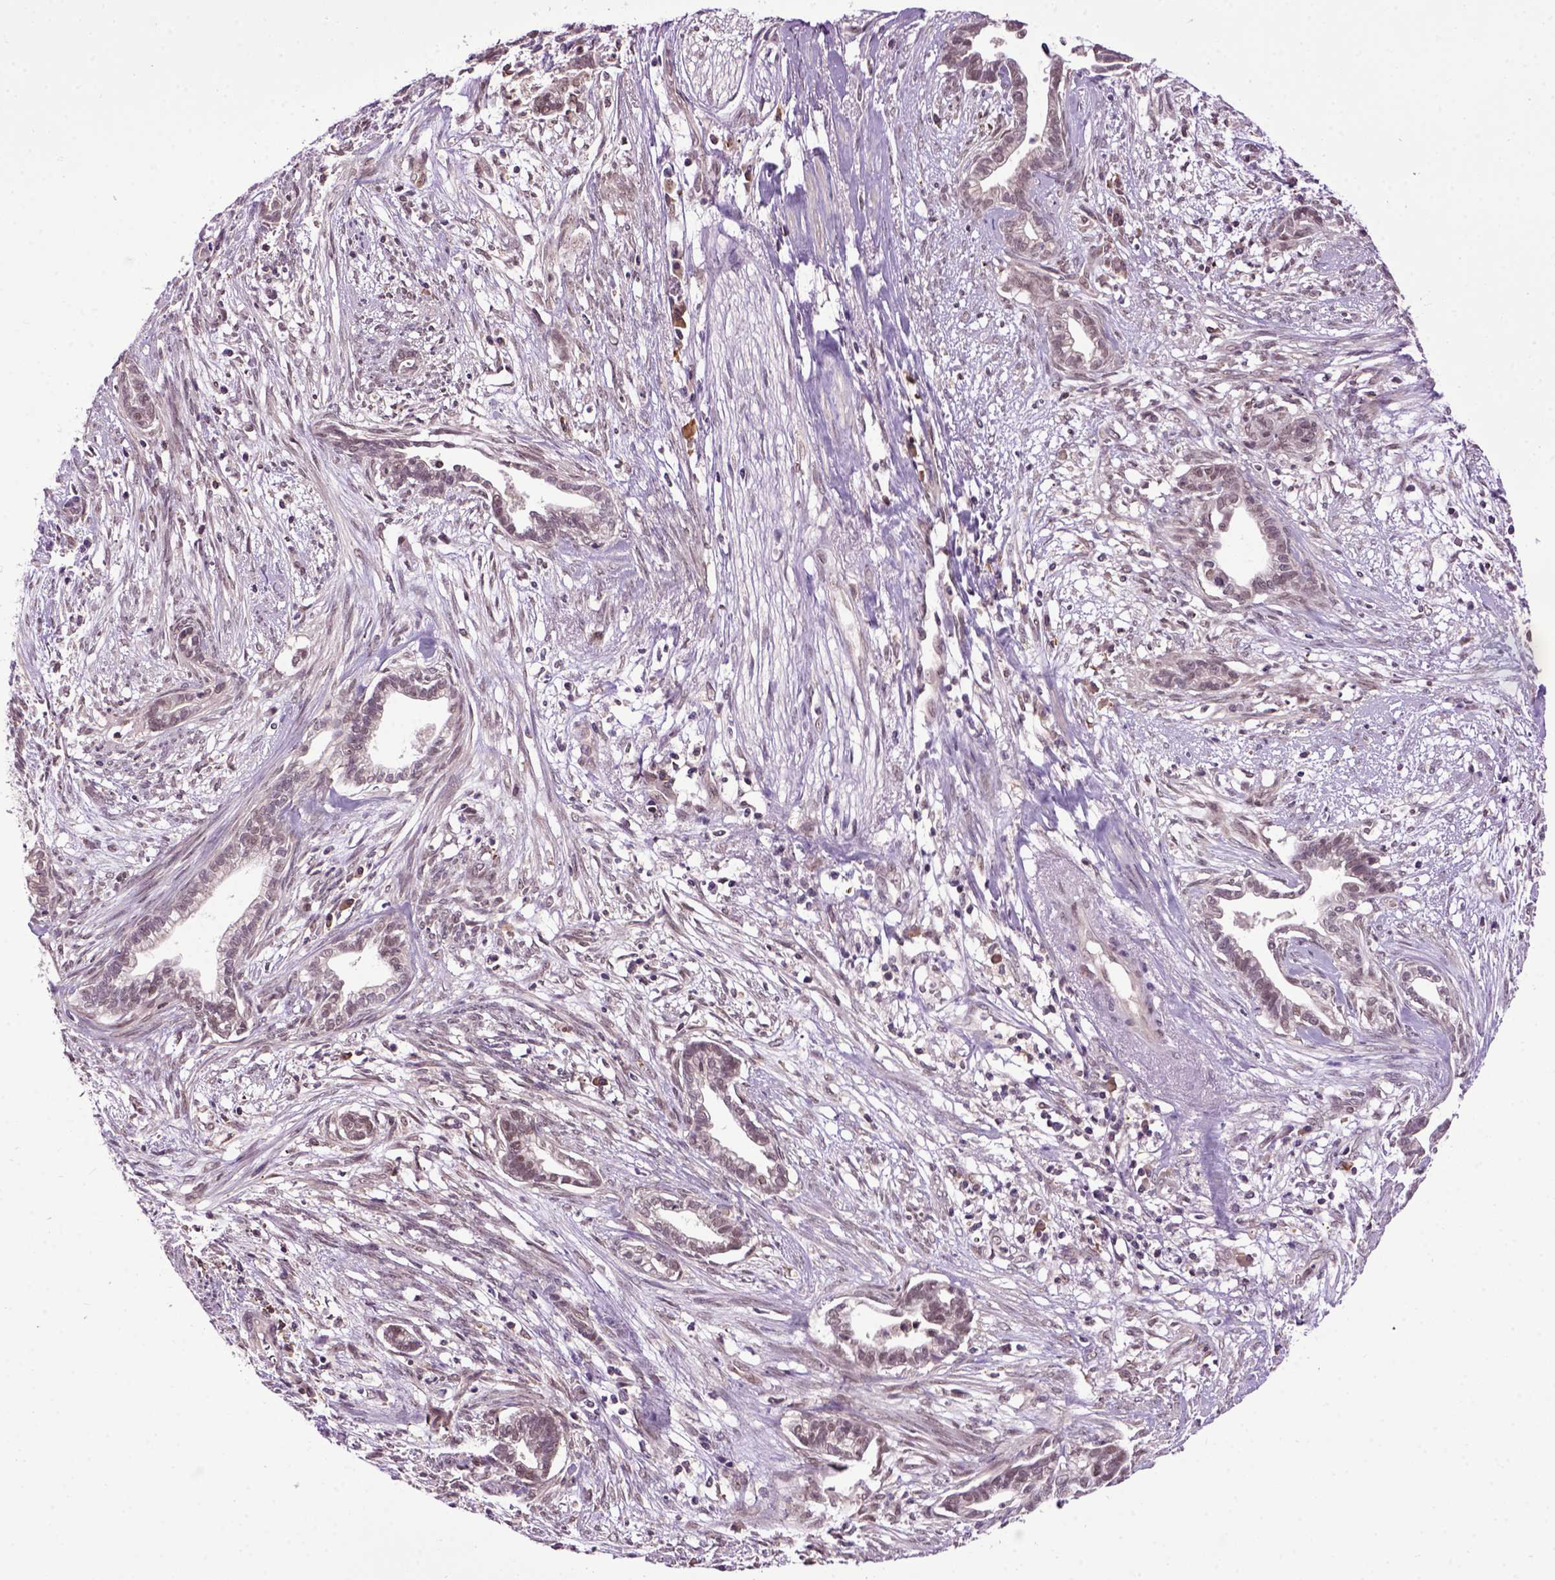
{"staining": {"intensity": "weak", "quantity": "<25%", "location": "nuclear"}, "tissue": "cervical cancer", "cell_type": "Tumor cells", "image_type": "cancer", "snomed": [{"axis": "morphology", "description": "Adenocarcinoma, NOS"}, {"axis": "topography", "description": "Cervix"}], "caption": "The histopathology image reveals no staining of tumor cells in adenocarcinoma (cervical). (Brightfield microscopy of DAB (3,3'-diaminobenzidine) immunohistochemistry (IHC) at high magnification).", "gene": "RAB43", "patient": {"sex": "female", "age": 62}}